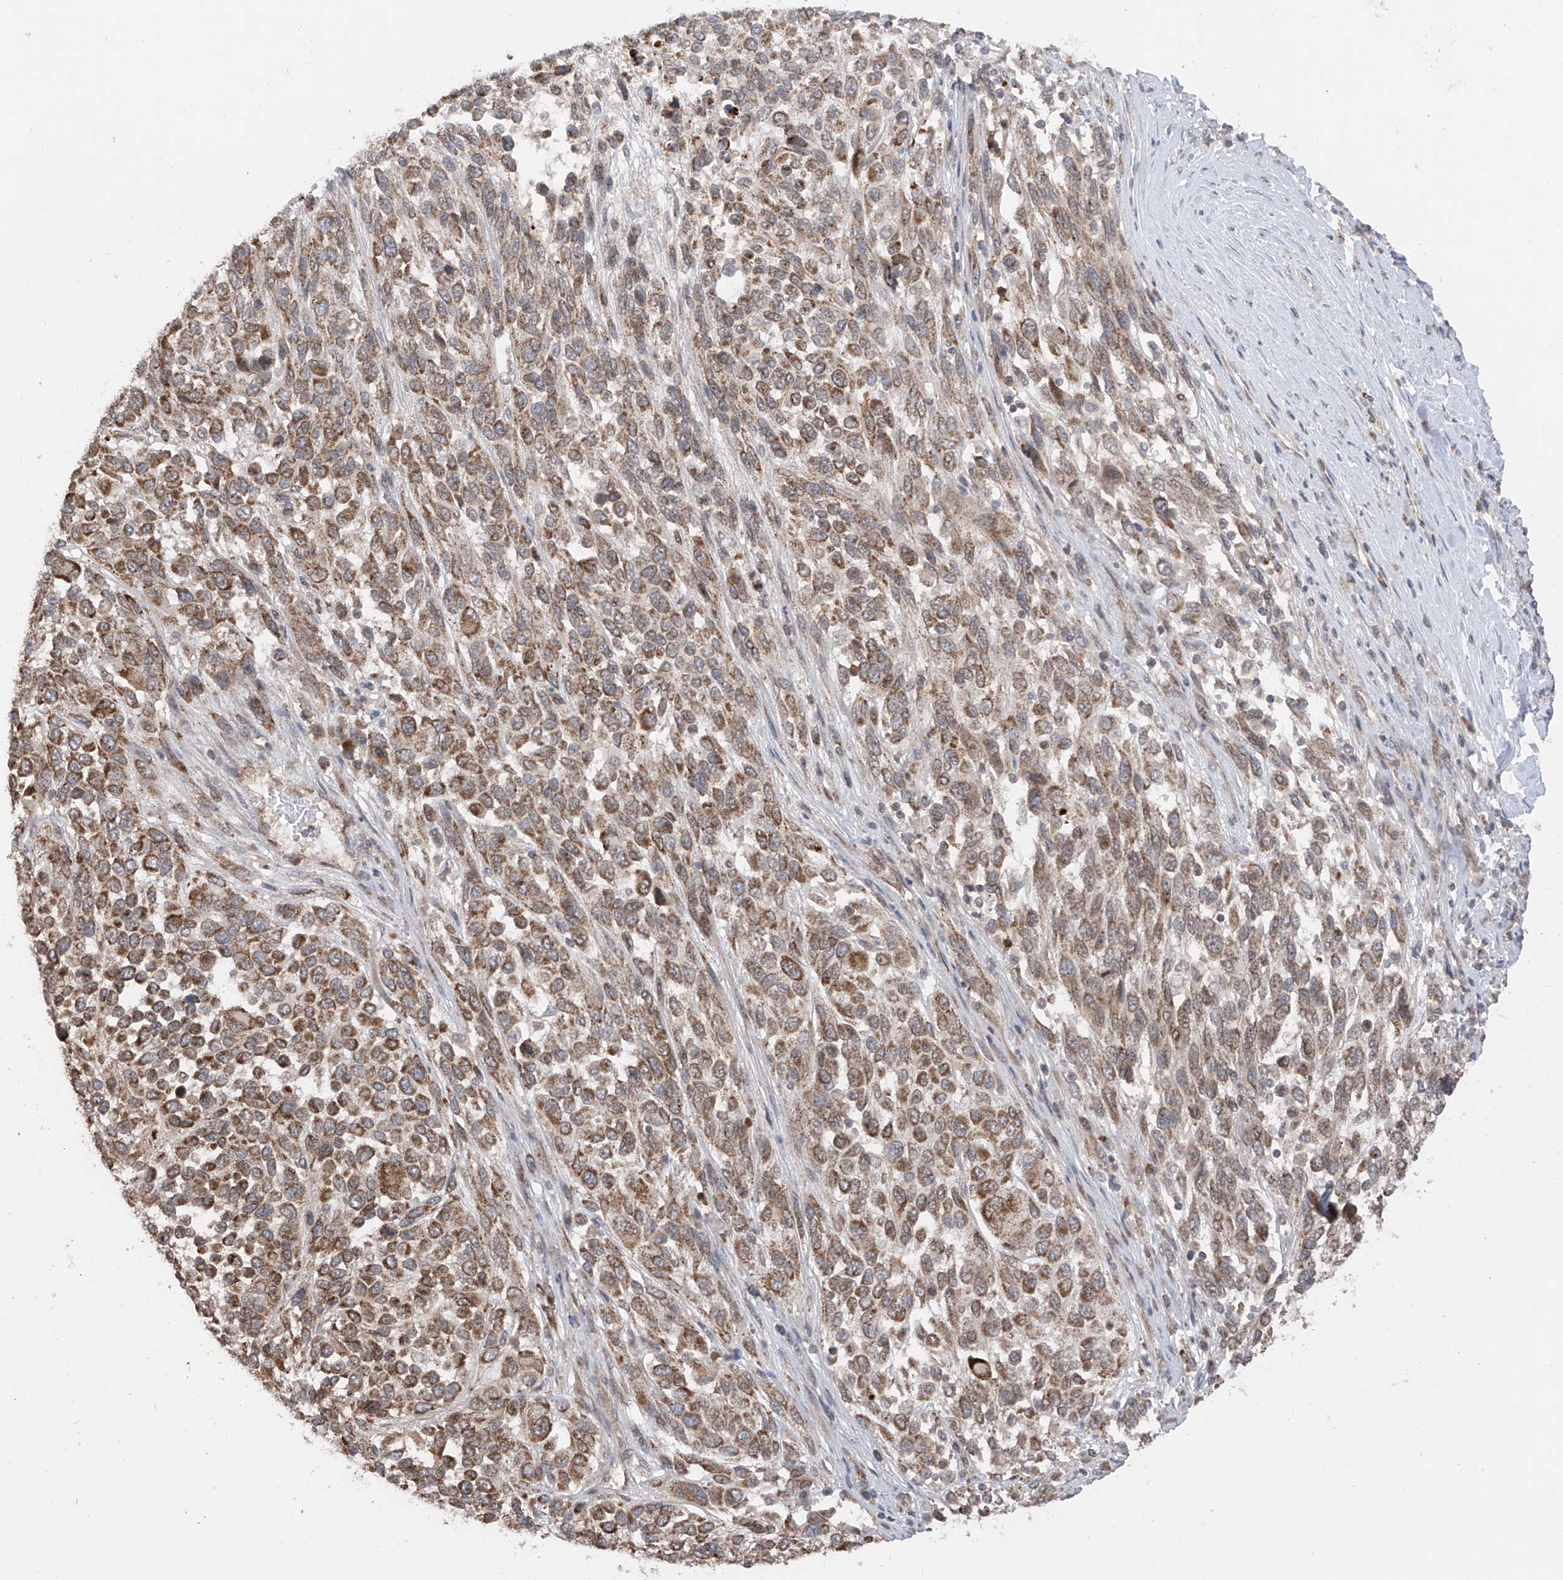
{"staining": {"intensity": "moderate", "quantity": ">75%", "location": "cytoplasmic/membranous"}, "tissue": "melanoma", "cell_type": "Tumor cells", "image_type": "cancer", "snomed": [{"axis": "morphology", "description": "Malignant melanoma, Metastatic site"}, {"axis": "topography", "description": "Lymph node"}], "caption": "There is medium levels of moderate cytoplasmic/membranous expression in tumor cells of malignant melanoma (metastatic site), as demonstrated by immunohistochemical staining (brown color).", "gene": "AHCTF1", "patient": {"sex": "male", "age": 61}}